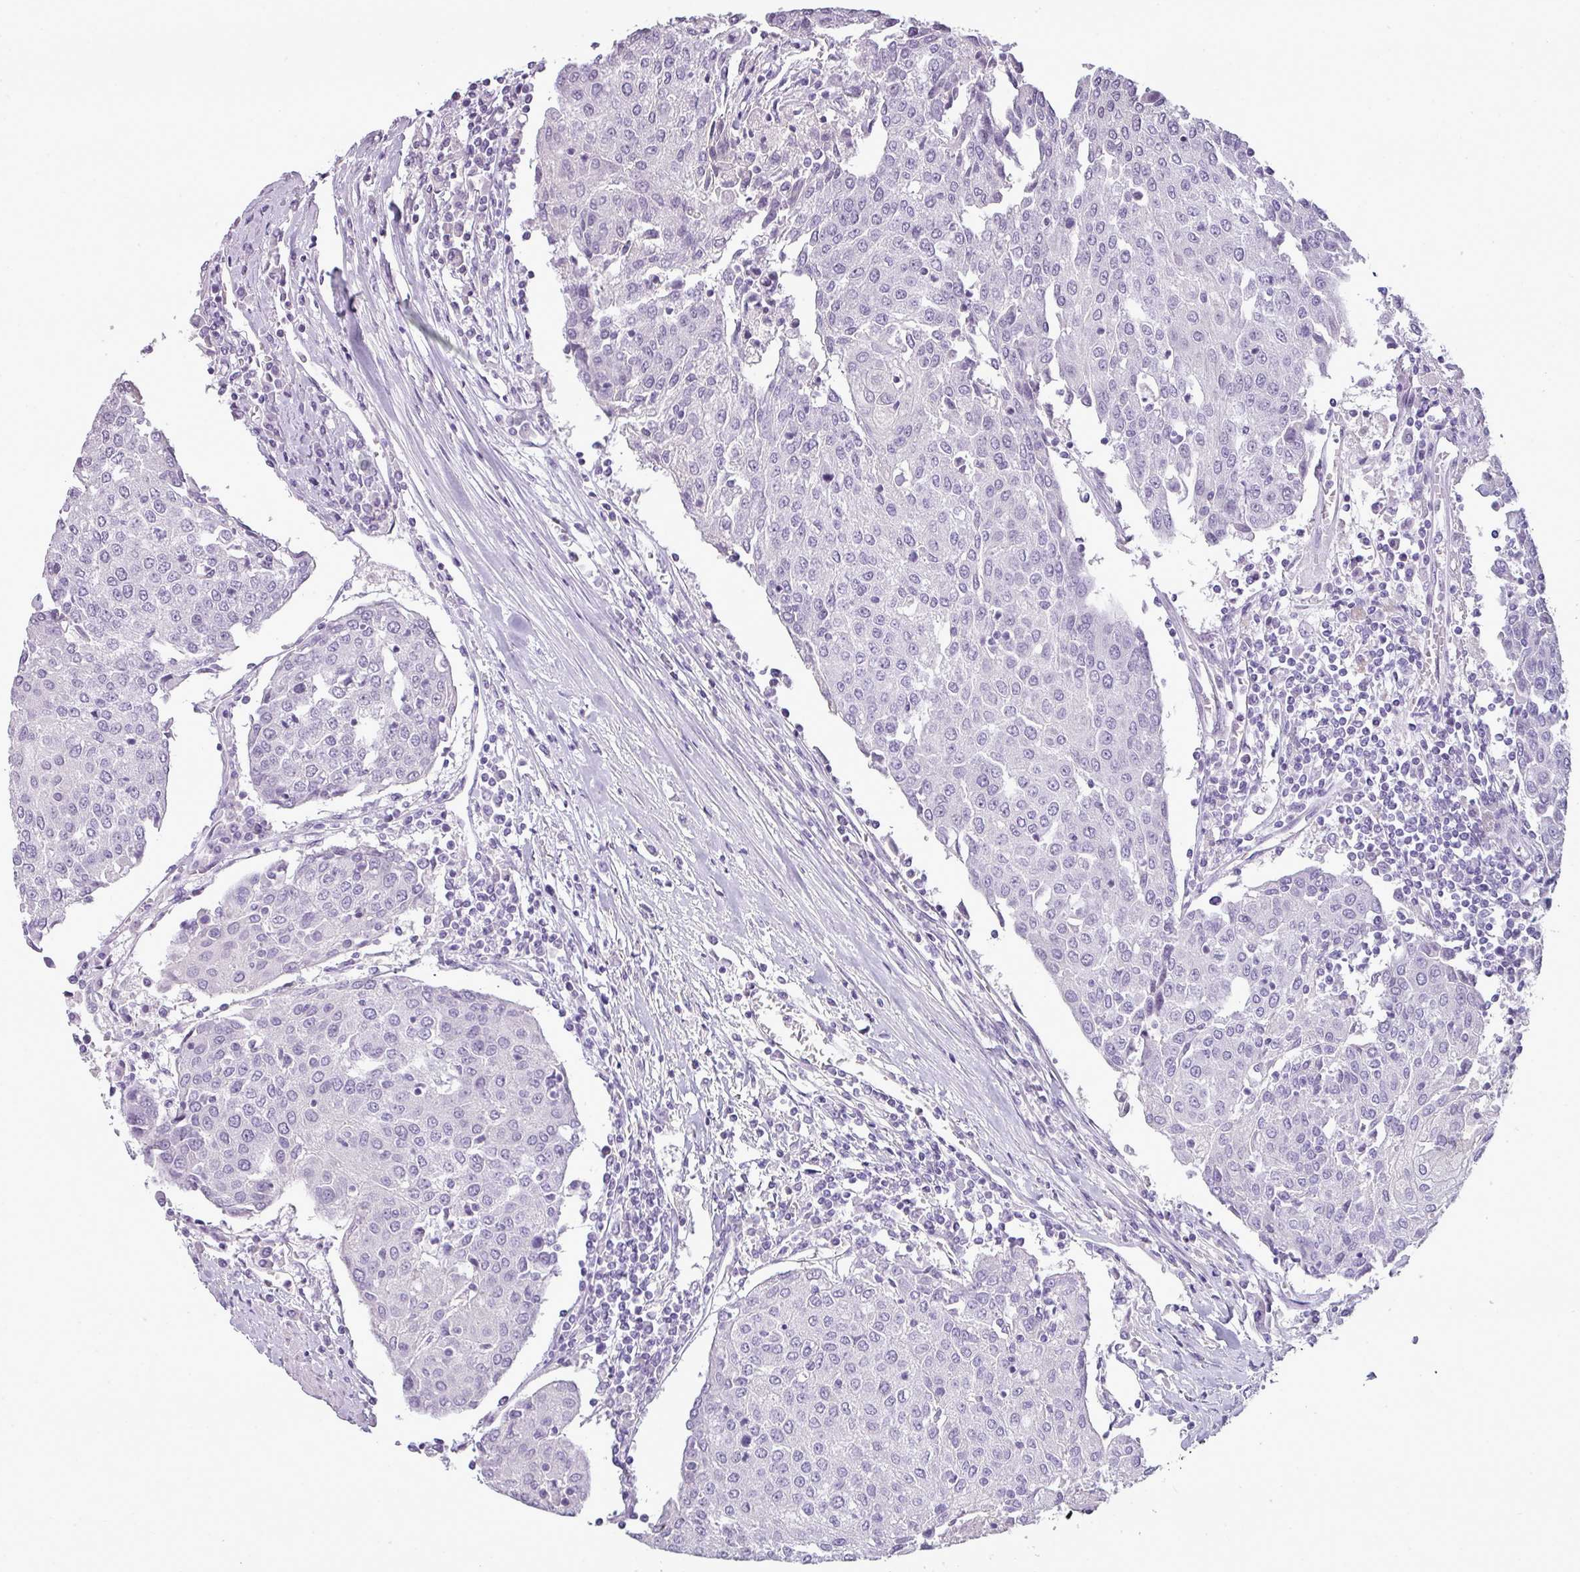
{"staining": {"intensity": "negative", "quantity": "none", "location": "none"}, "tissue": "urothelial cancer", "cell_type": "Tumor cells", "image_type": "cancer", "snomed": [{"axis": "morphology", "description": "Urothelial carcinoma, High grade"}, {"axis": "topography", "description": "Urinary bladder"}], "caption": "The photomicrograph demonstrates no significant expression in tumor cells of urothelial carcinoma (high-grade). (Brightfield microscopy of DAB immunohistochemistry (IHC) at high magnification).", "gene": "TMEM91", "patient": {"sex": "female", "age": 85}}